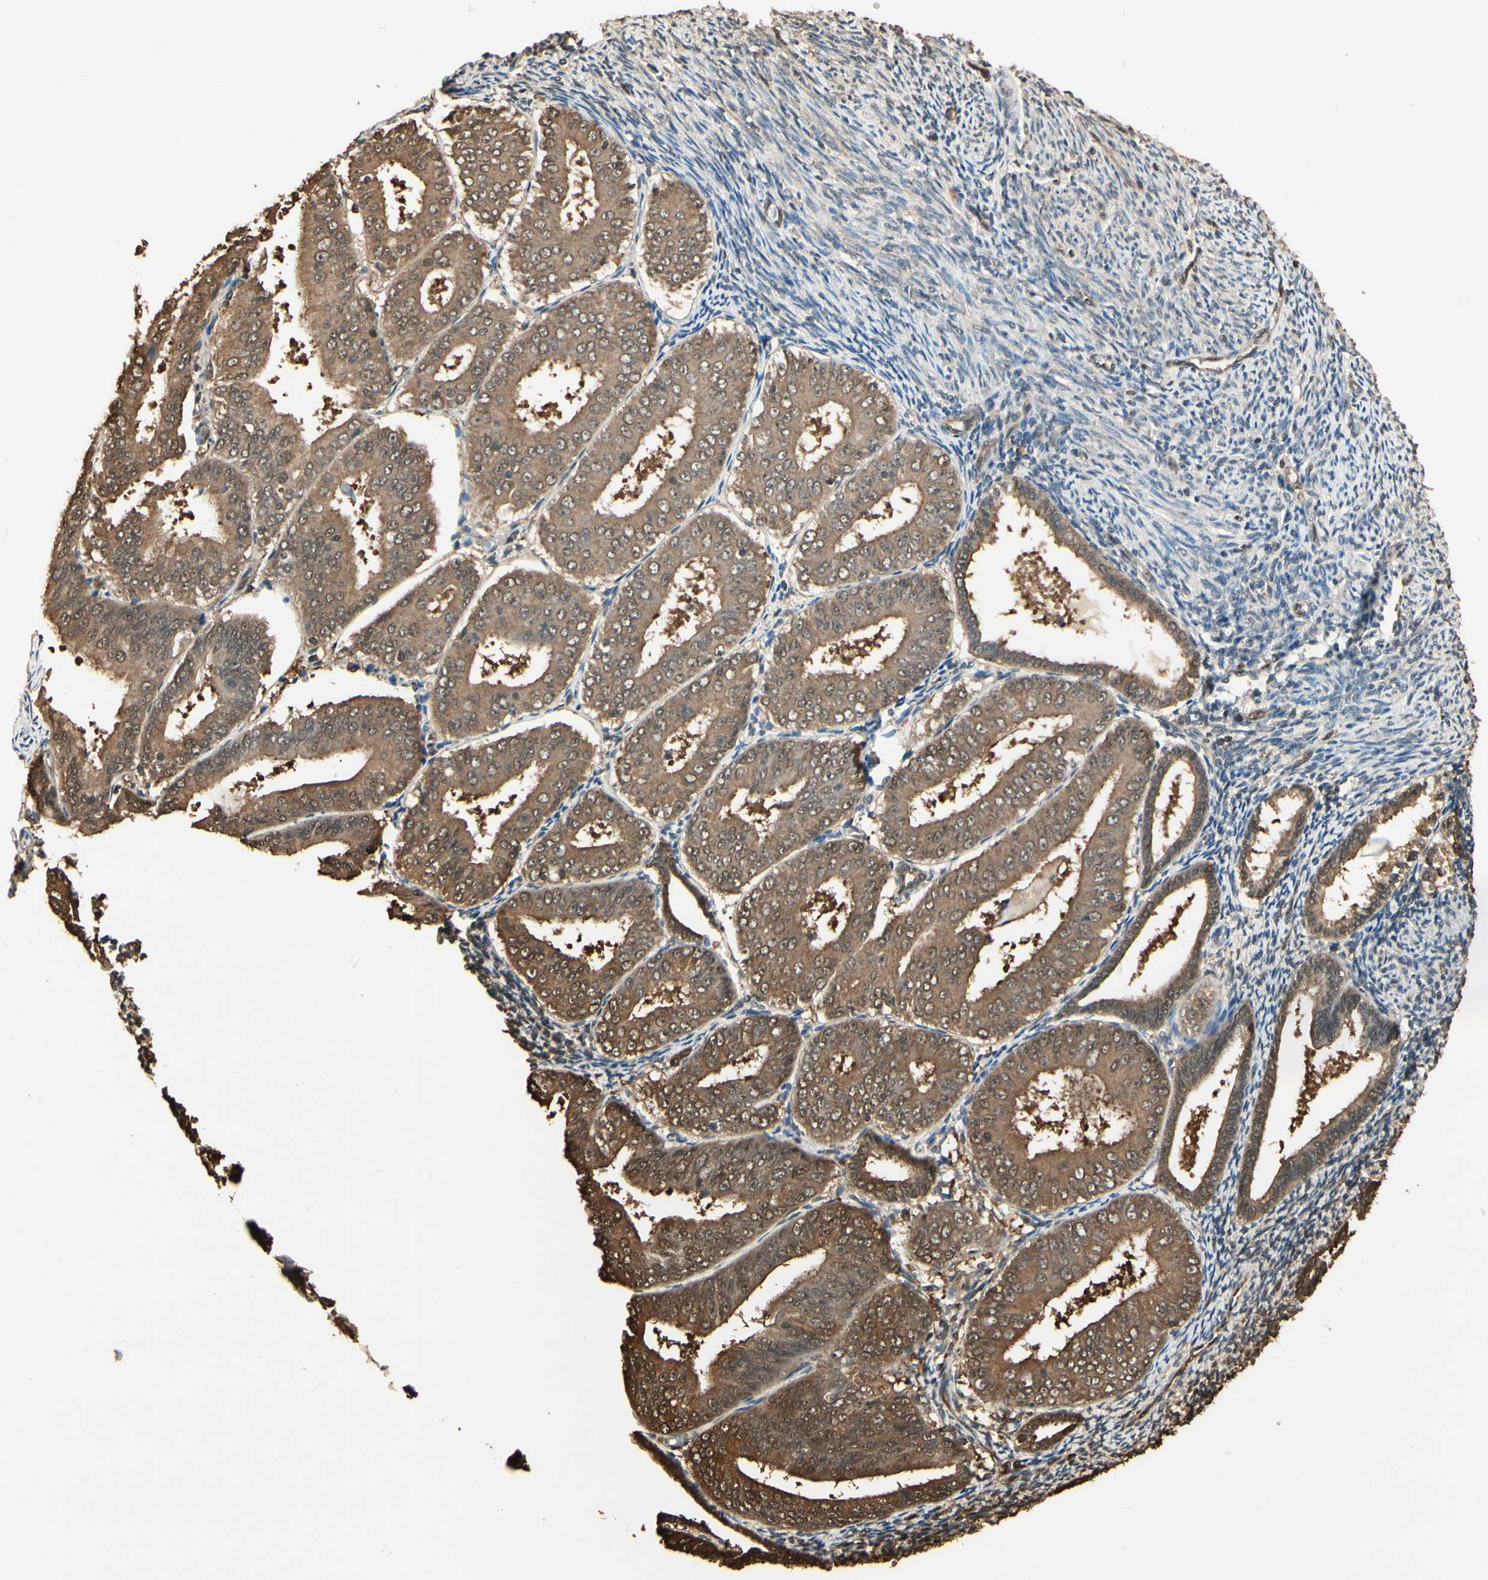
{"staining": {"intensity": "moderate", "quantity": ">75%", "location": "cytoplasmic/membranous,nuclear"}, "tissue": "endometrial cancer", "cell_type": "Tumor cells", "image_type": "cancer", "snomed": [{"axis": "morphology", "description": "Adenocarcinoma, NOS"}, {"axis": "topography", "description": "Endometrium"}], "caption": "A medium amount of moderate cytoplasmic/membranous and nuclear positivity is appreciated in about >75% of tumor cells in endometrial cancer tissue.", "gene": "YWHAE", "patient": {"sex": "female", "age": 63}}